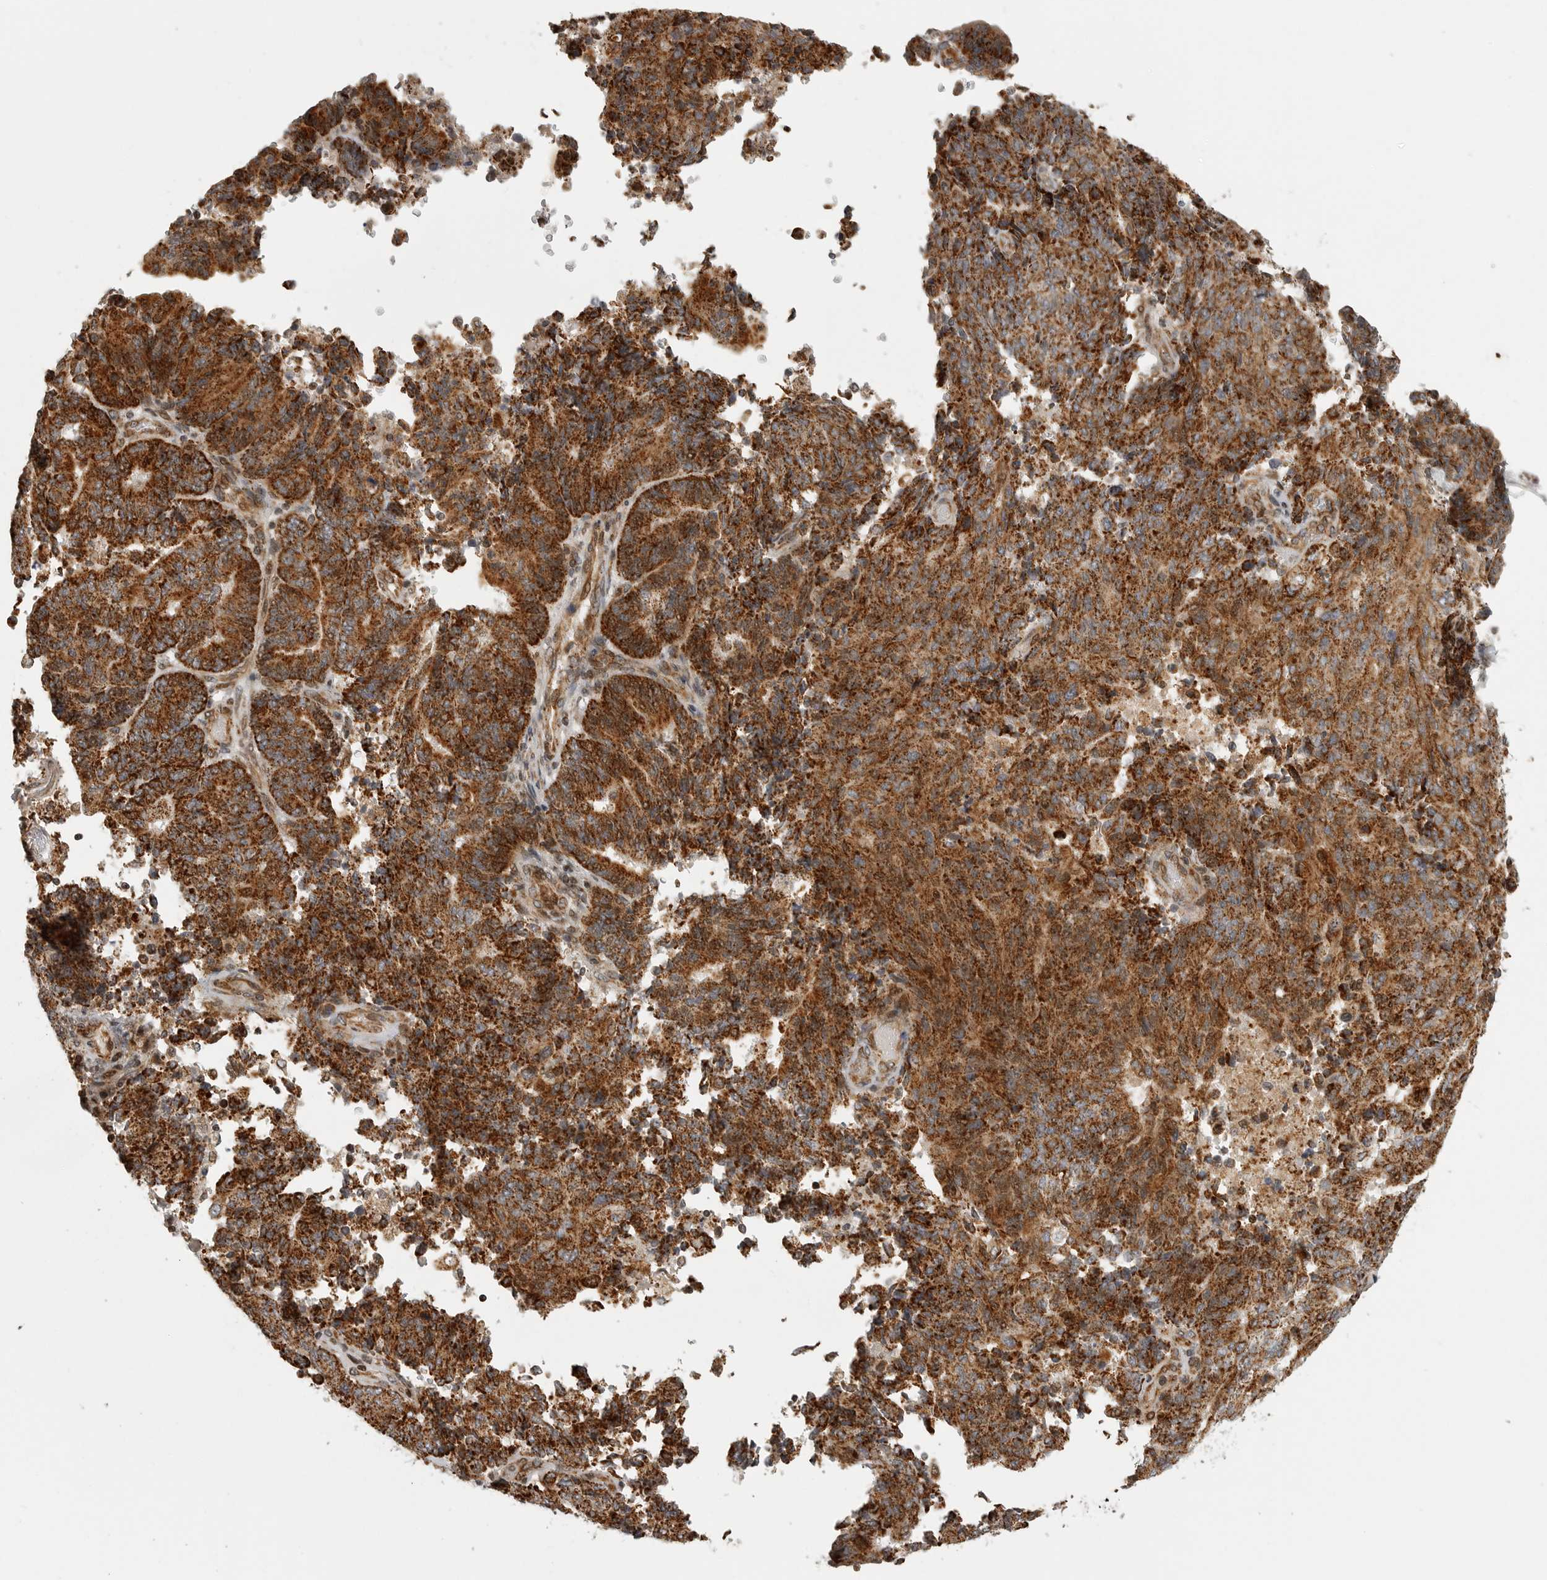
{"staining": {"intensity": "strong", "quantity": ">75%", "location": "cytoplasmic/membranous"}, "tissue": "endometrial cancer", "cell_type": "Tumor cells", "image_type": "cancer", "snomed": [{"axis": "morphology", "description": "Adenocarcinoma, NOS"}, {"axis": "topography", "description": "Endometrium"}], "caption": "A high amount of strong cytoplasmic/membranous expression is seen in about >75% of tumor cells in adenocarcinoma (endometrial) tissue.", "gene": "NARS2", "patient": {"sex": "female", "age": 80}}